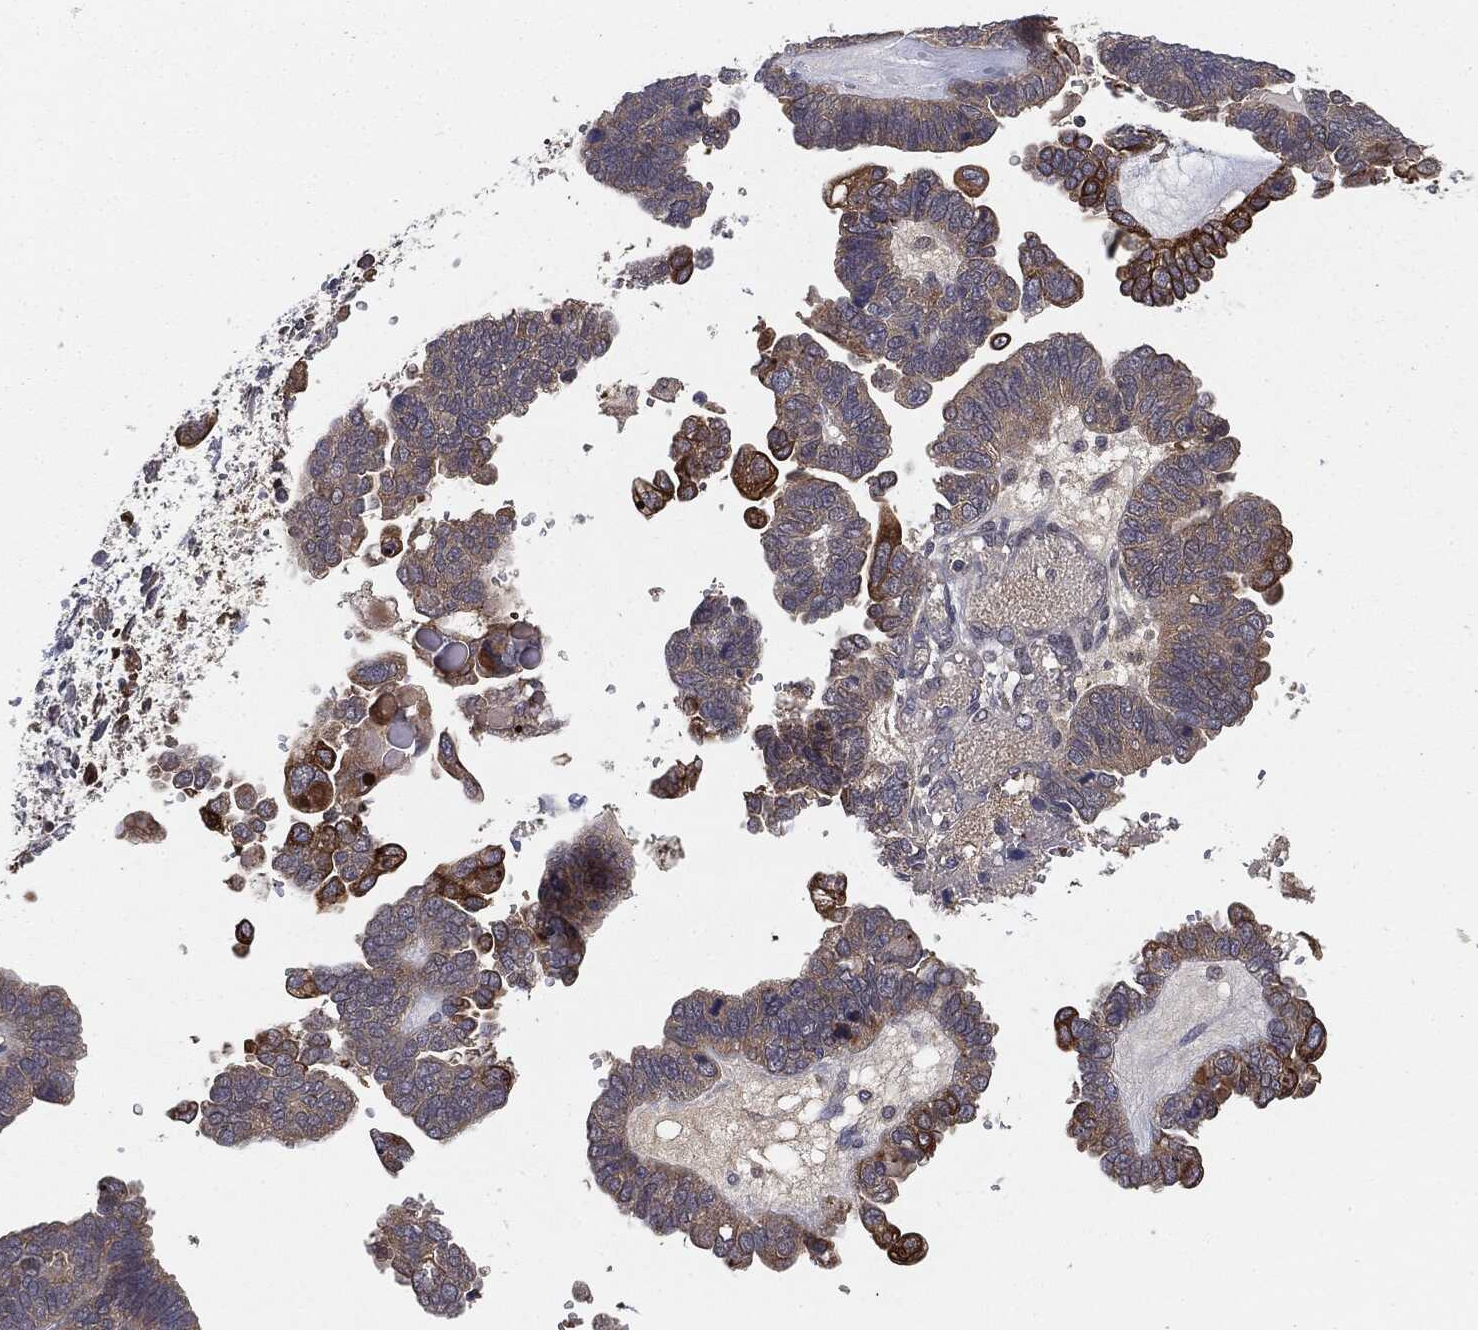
{"staining": {"intensity": "strong", "quantity": "<25%", "location": "cytoplasmic/membranous"}, "tissue": "ovarian cancer", "cell_type": "Tumor cells", "image_type": "cancer", "snomed": [{"axis": "morphology", "description": "Cystadenocarcinoma, serous, NOS"}, {"axis": "topography", "description": "Ovary"}], "caption": "The photomicrograph demonstrates a brown stain indicating the presence of a protein in the cytoplasmic/membranous of tumor cells in ovarian cancer.", "gene": "KRT7", "patient": {"sex": "female", "age": 51}}